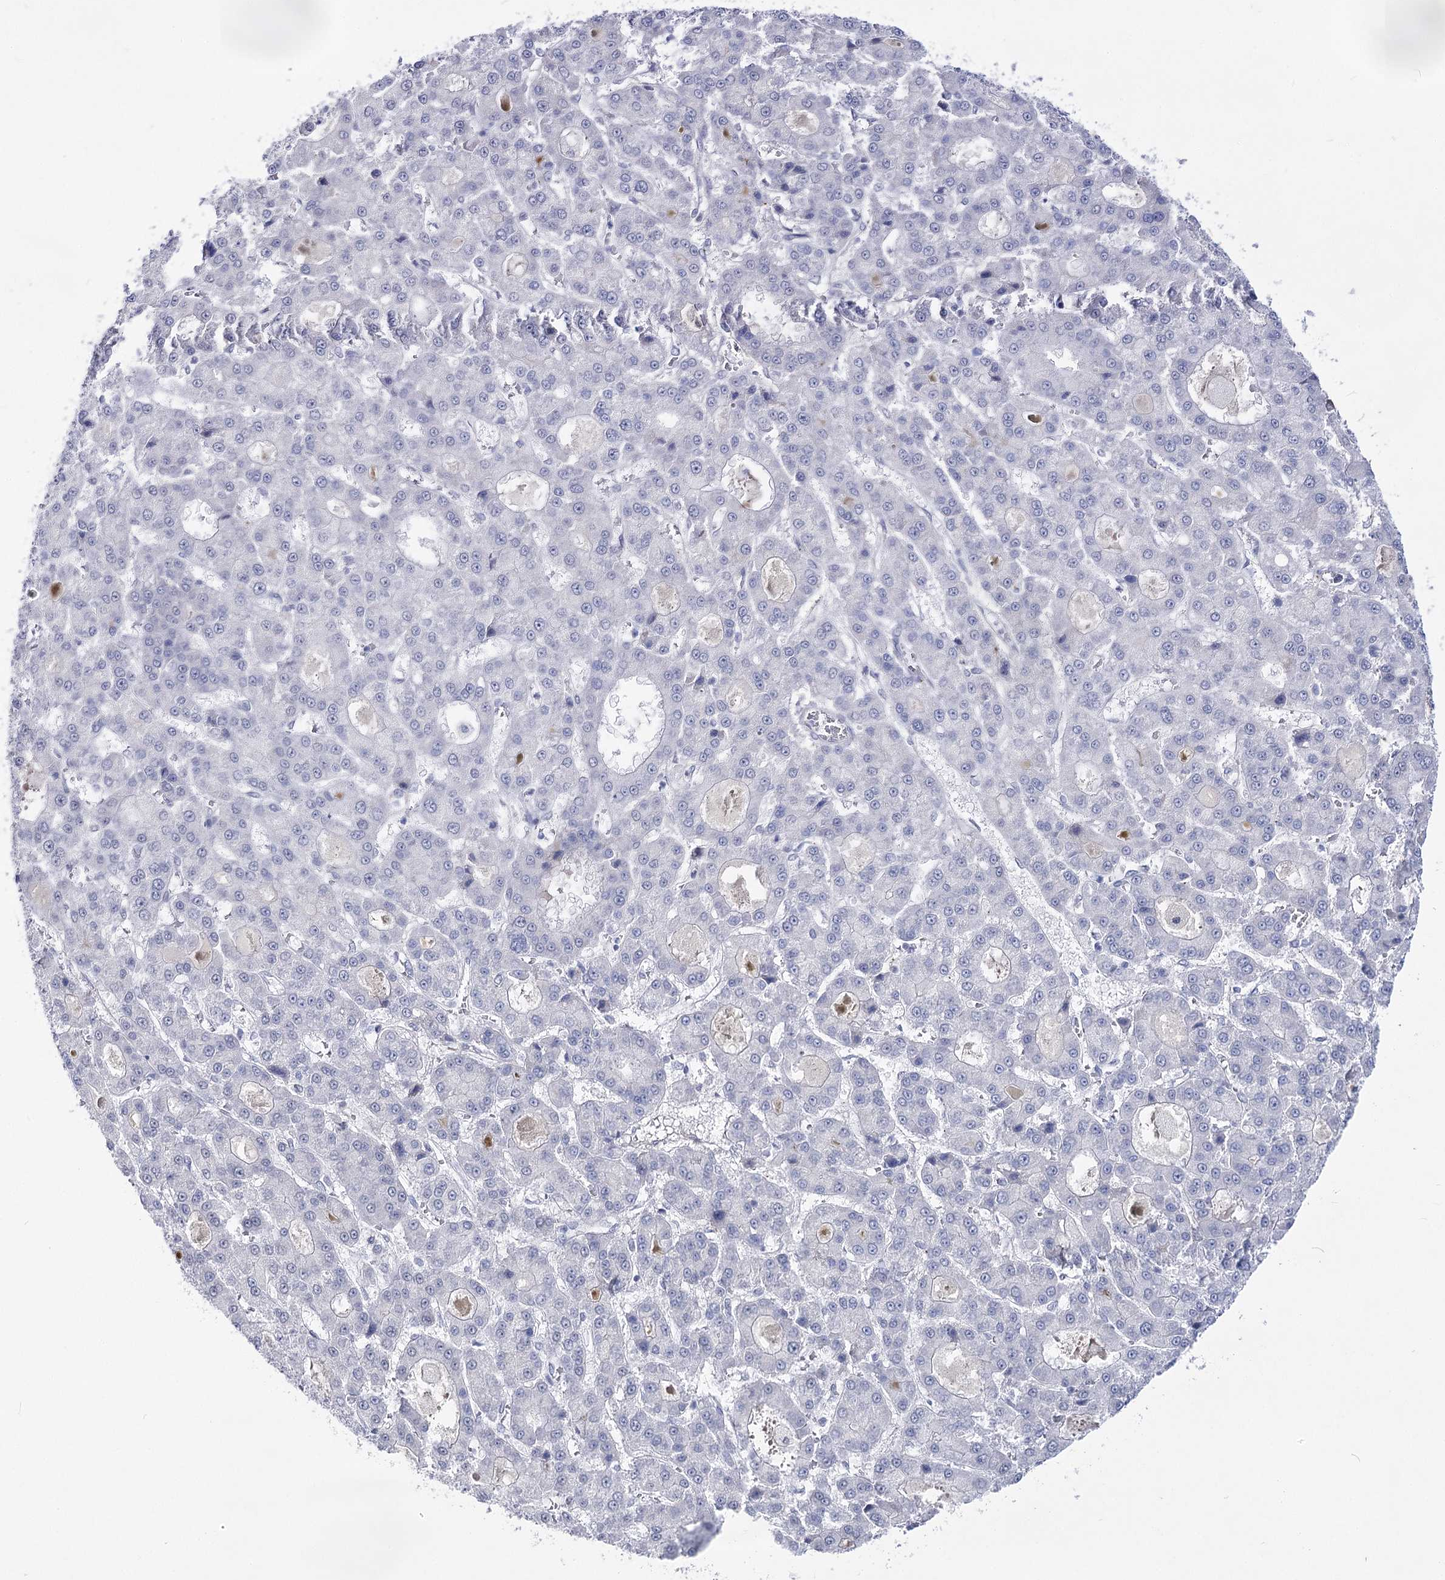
{"staining": {"intensity": "negative", "quantity": "none", "location": "none"}, "tissue": "liver cancer", "cell_type": "Tumor cells", "image_type": "cancer", "snomed": [{"axis": "morphology", "description": "Carcinoma, Hepatocellular, NOS"}, {"axis": "topography", "description": "Liver"}], "caption": "IHC histopathology image of human liver cancer (hepatocellular carcinoma) stained for a protein (brown), which demonstrates no expression in tumor cells.", "gene": "ATP10B", "patient": {"sex": "male", "age": 70}}